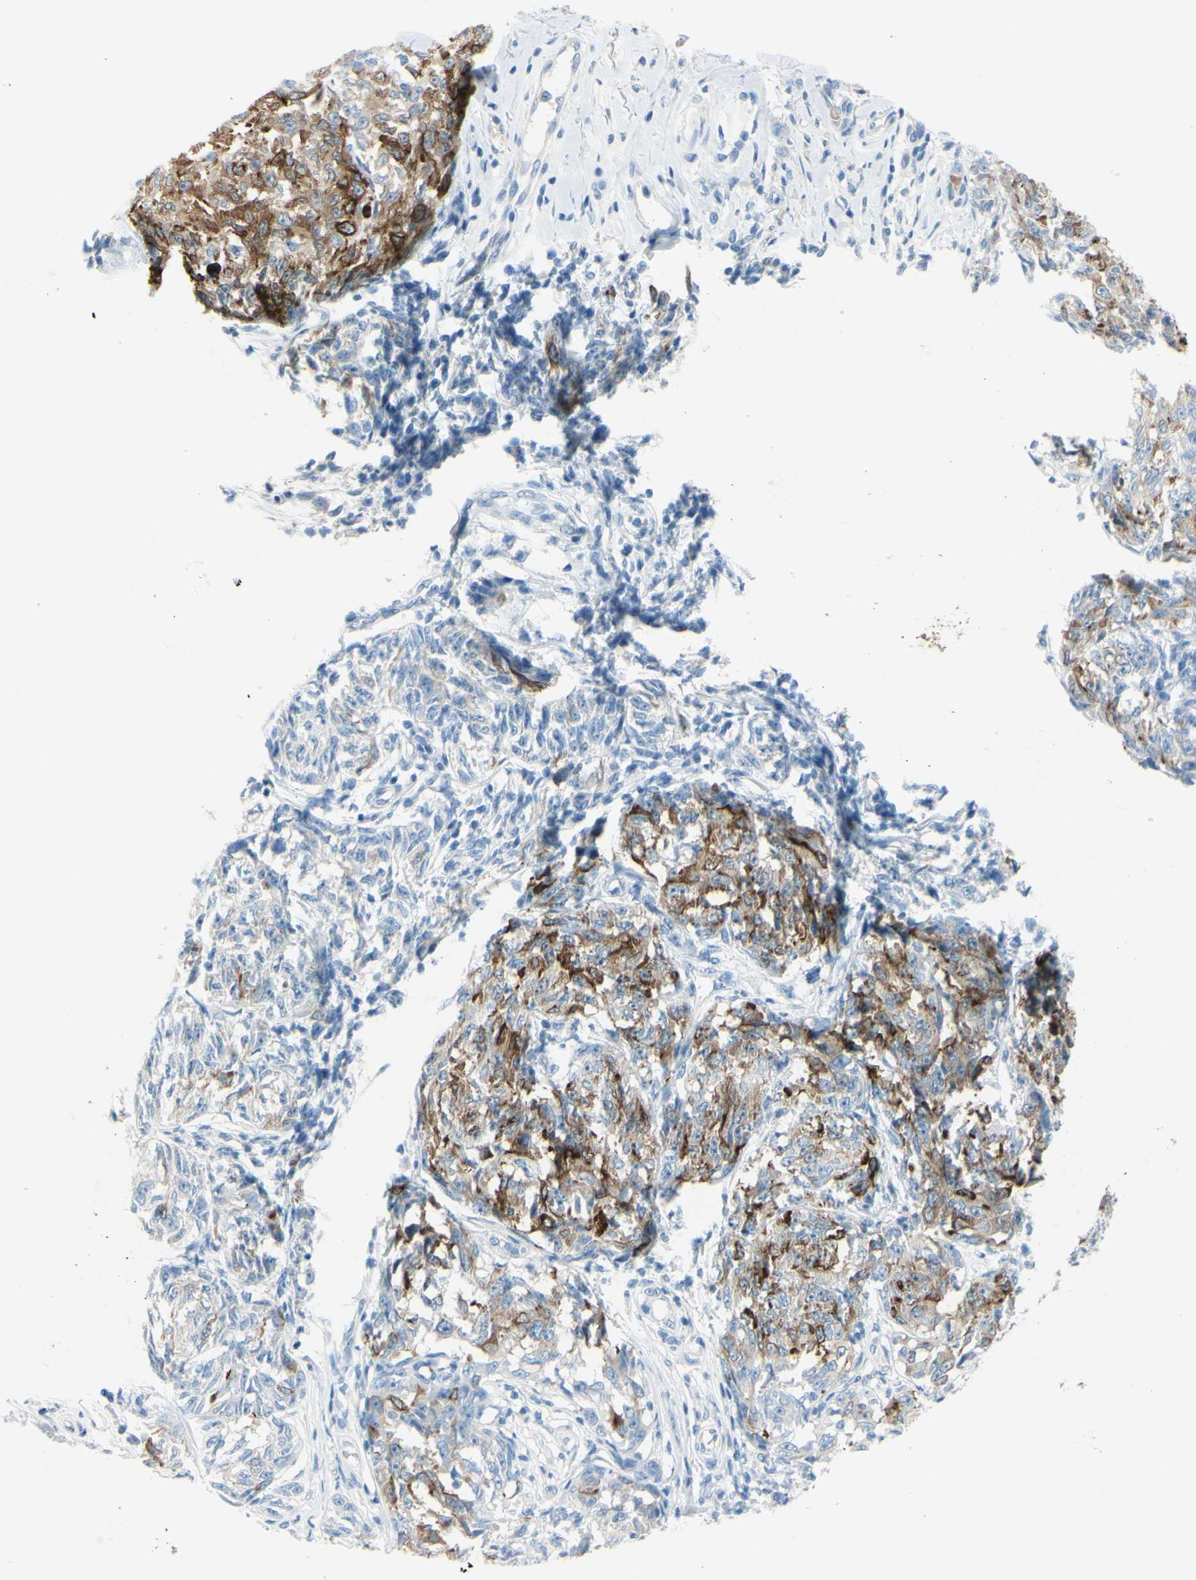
{"staining": {"intensity": "strong", "quantity": ">75%", "location": "cytoplasmic/membranous"}, "tissue": "melanoma", "cell_type": "Tumor cells", "image_type": "cancer", "snomed": [{"axis": "morphology", "description": "Malignant melanoma, NOS"}, {"axis": "topography", "description": "Skin"}], "caption": "Human malignant melanoma stained with a protein marker reveals strong staining in tumor cells.", "gene": "DCT", "patient": {"sex": "female", "age": 64}}